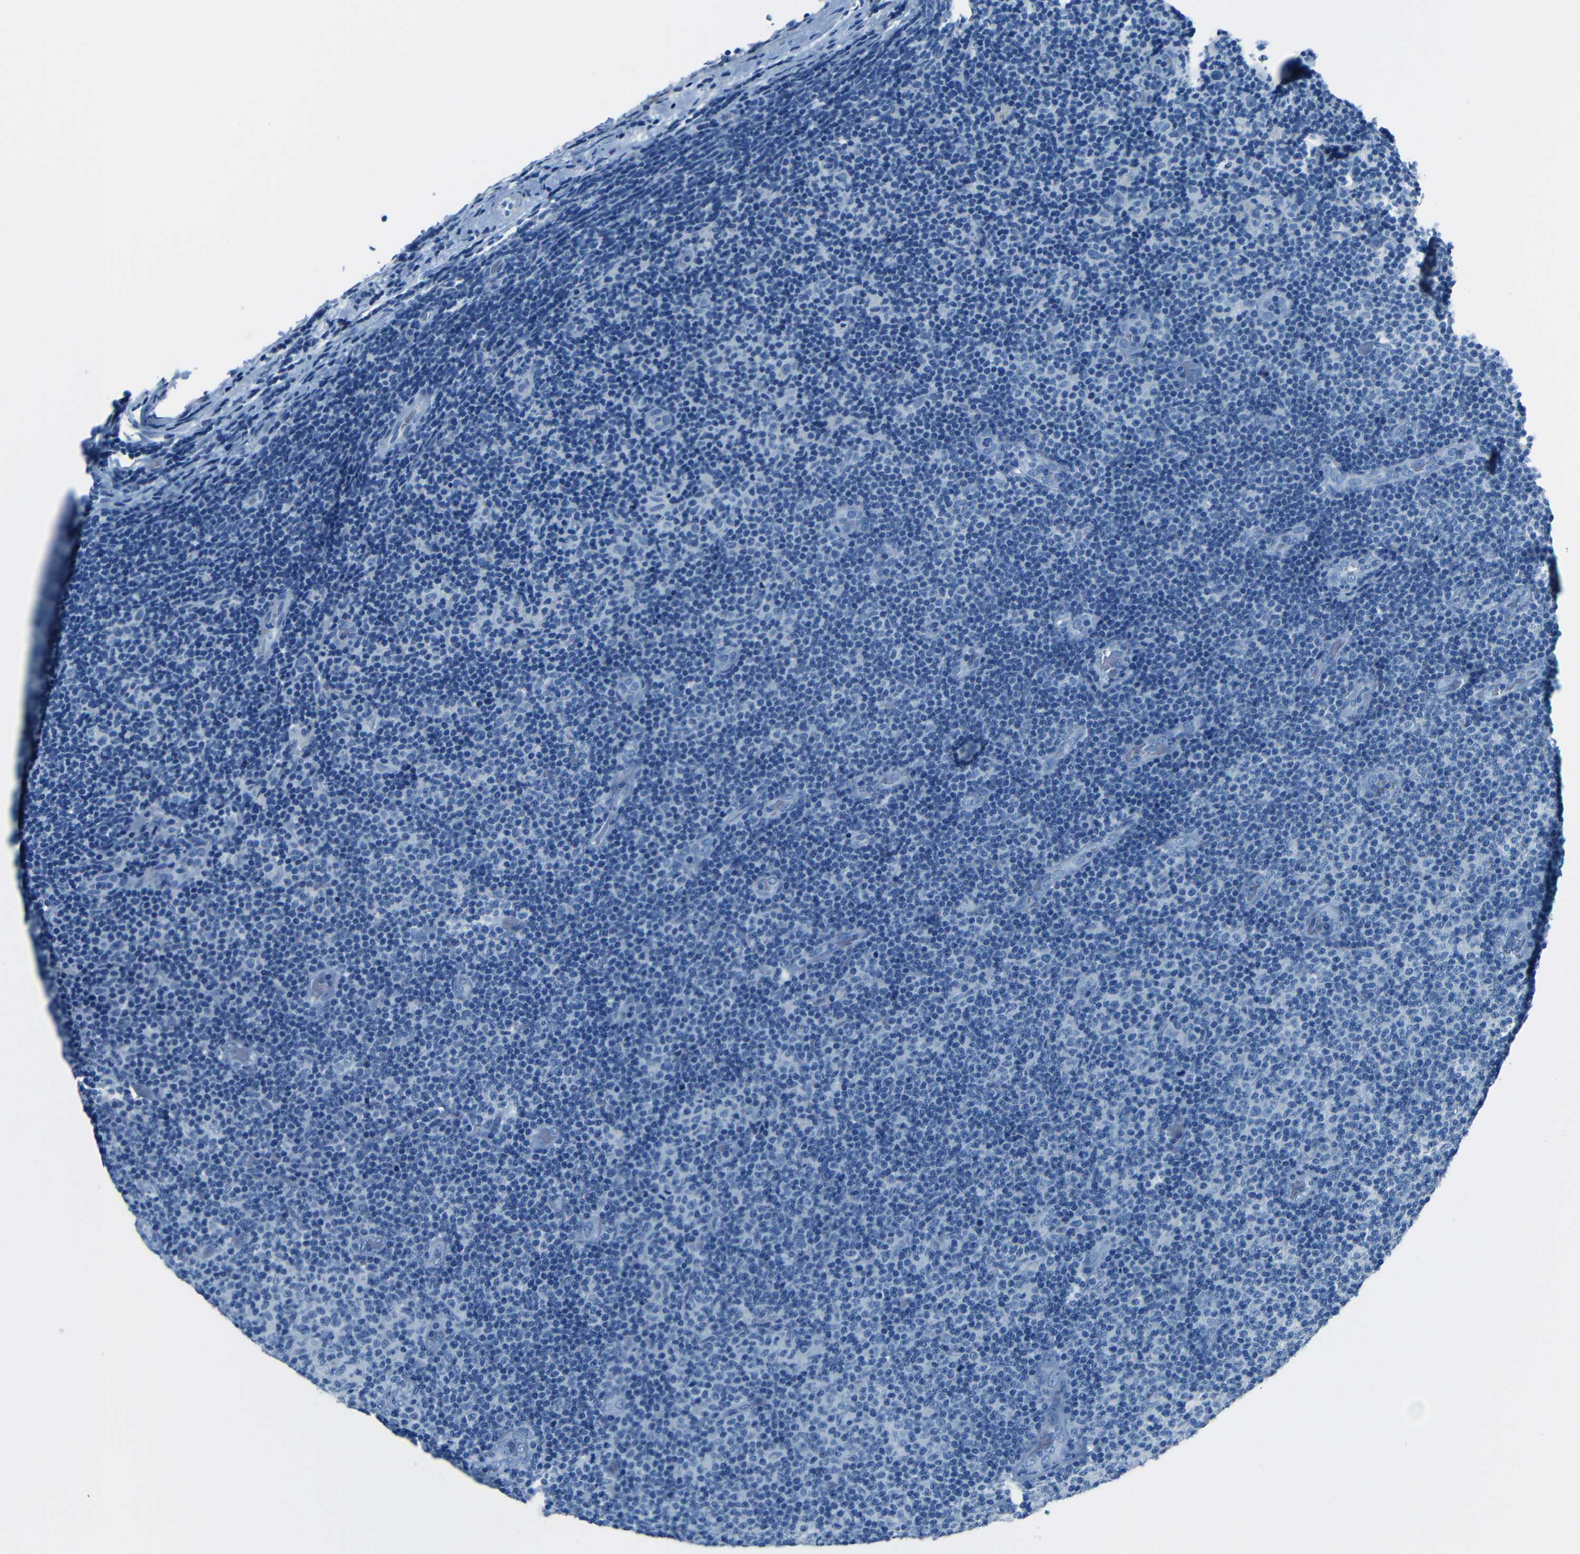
{"staining": {"intensity": "negative", "quantity": "none", "location": "none"}, "tissue": "lymphoma", "cell_type": "Tumor cells", "image_type": "cancer", "snomed": [{"axis": "morphology", "description": "Malignant lymphoma, non-Hodgkin's type, Low grade"}, {"axis": "topography", "description": "Lymph node"}], "caption": "There is no significant positivity in tumor cells of lymphoma.", "gene": "FBN2", "patient": {"sex": "male", "age": 83}}